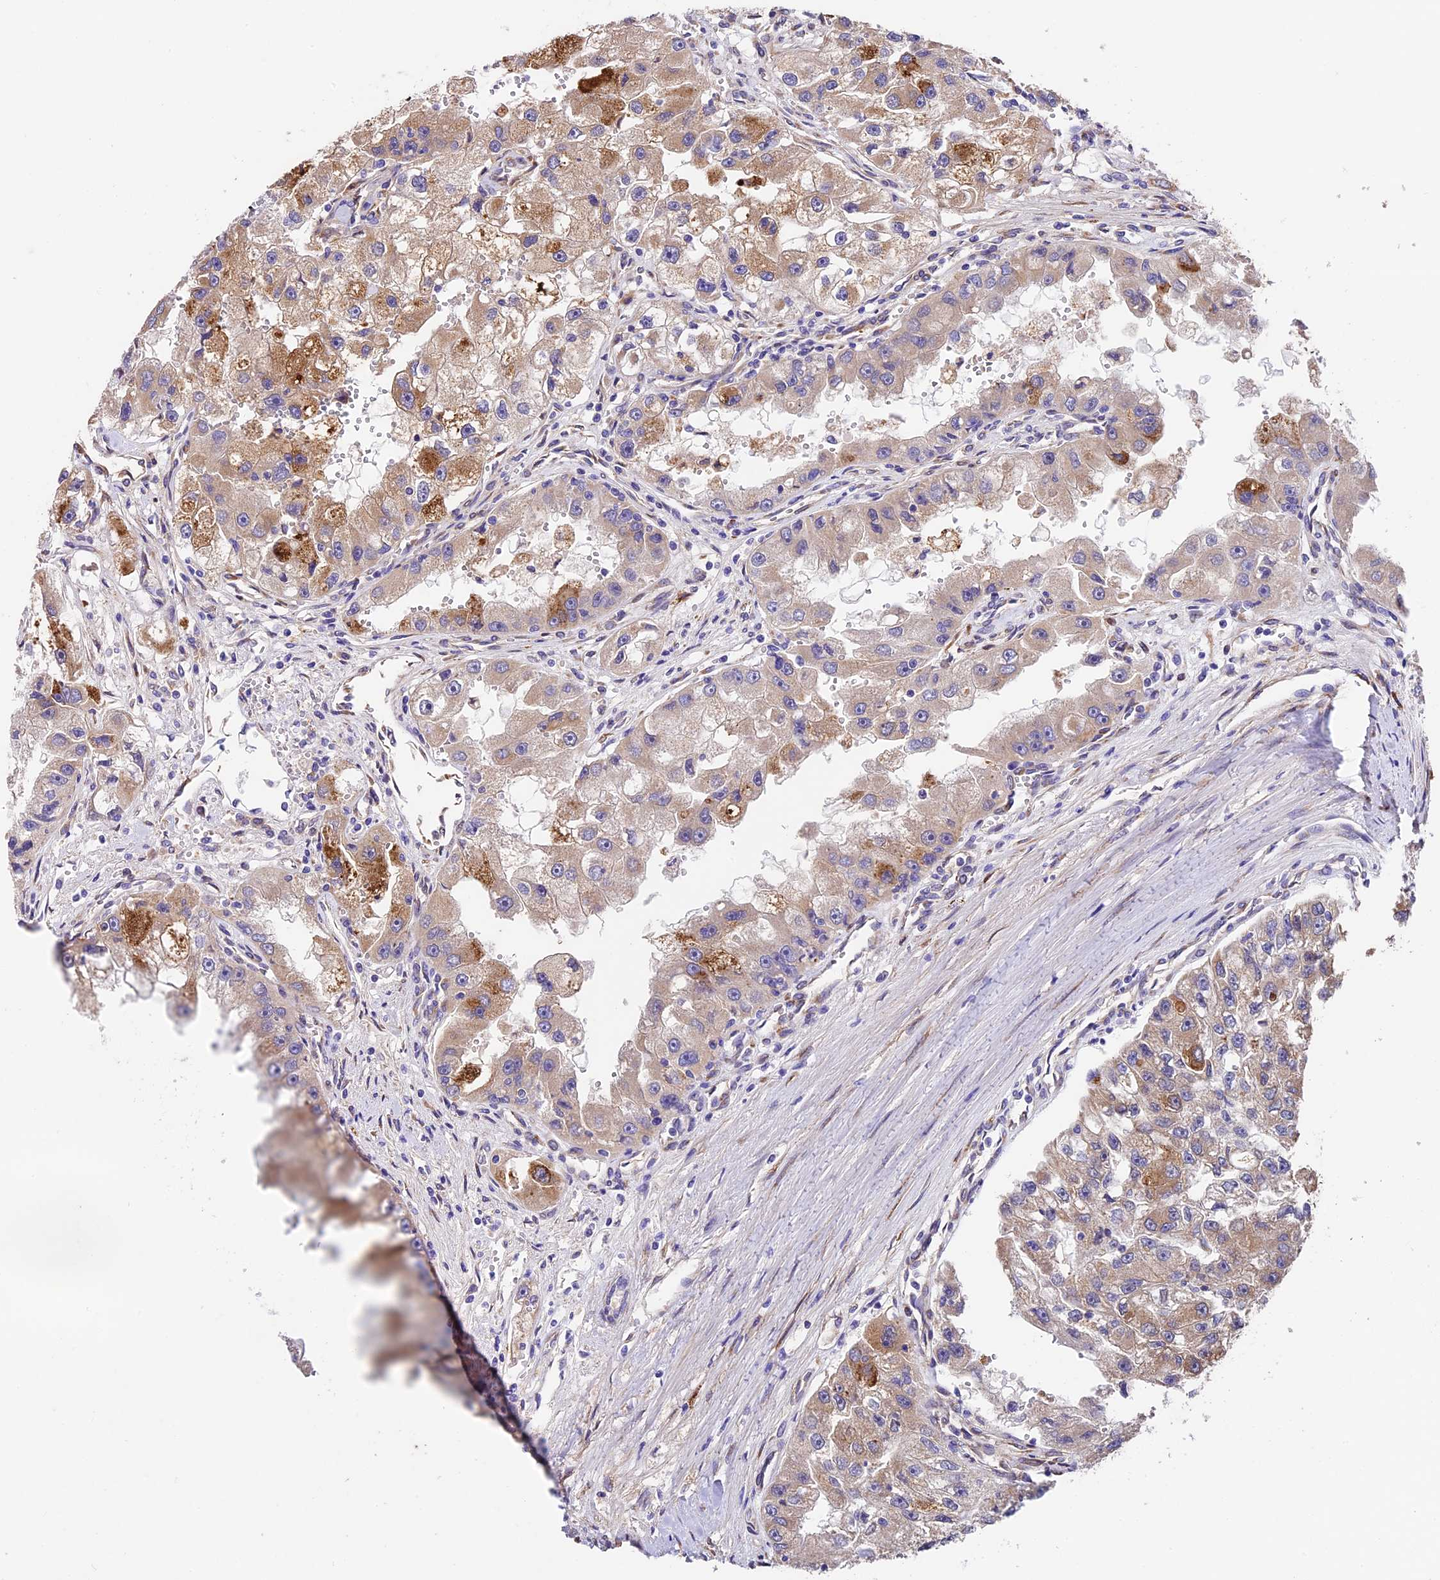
{"staining": {"intensity": "moderate", "quantity": "<25%", "location": "cytoplasmic/membranous"}, "tissue": "renal cancer", "cell_type": "Tumor cells", "image_type": "cancer", "snomed": [{"axis": "morphology", "description": "Adenocarcinoma, NOS"}, {"axis": "topography", "description": "Kidney"}], "caption": "Immunohistochemical staining of human adenocarcinoma (renal) demonstrates moderate cytoplasmic/membranous protein expression in approximately <25% of tumor cells. The protein is stained brown, and the nuclei are stained in blue (DAB IHC with brightfield microscopy, high magnification).", "gene": "LSM7", "patient": {"sex": "male", "age": 63}}